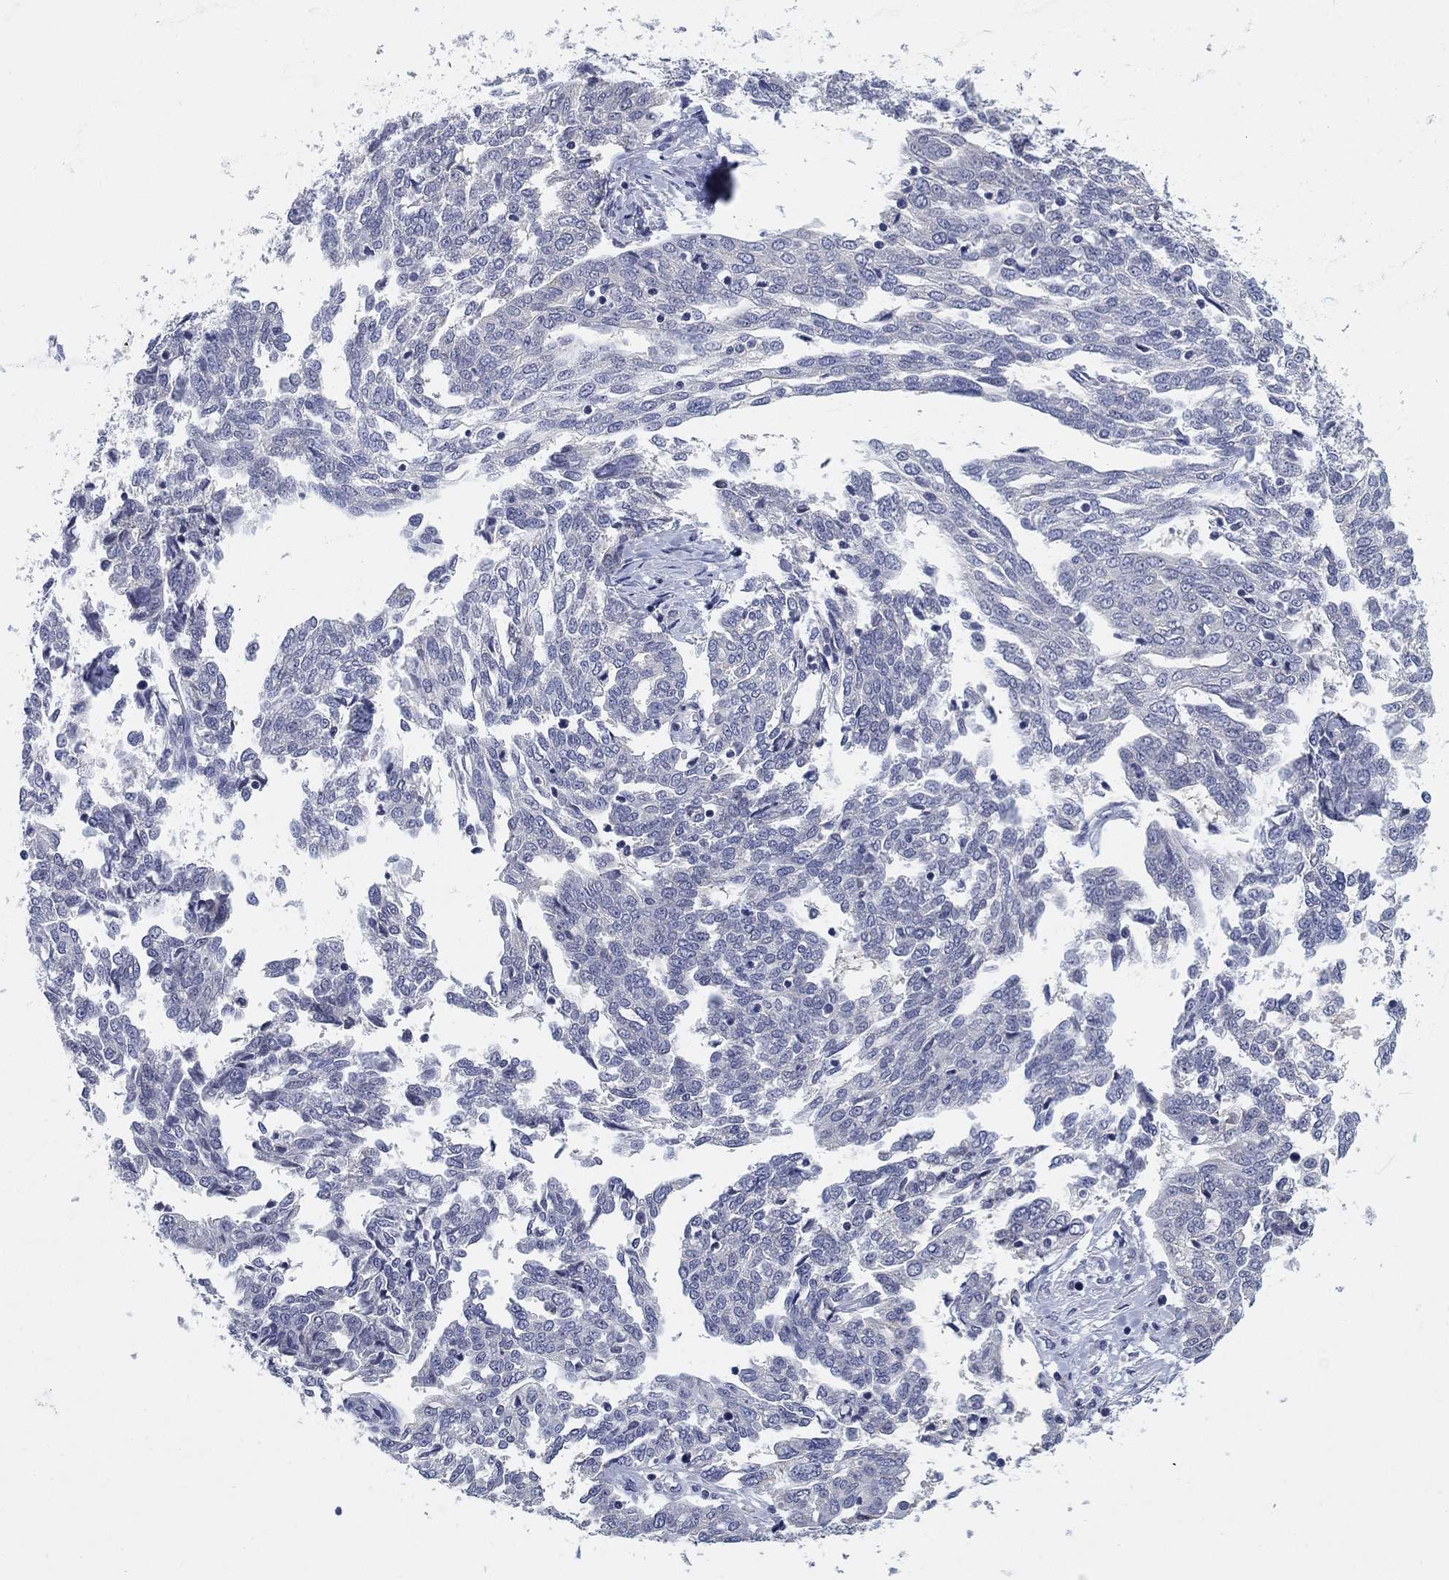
{"staining": {"intensity": "negative", "quantity": "none", "location": "none"}, "tissue": "ovarian cancer", "cell_type": "Tumor cells", "image_type": "cancer", "snomed": [{"axis": "morphology", "description": "Cystadenocarcinoma, serous, NOS"}, {"axis": "topography", "description": "Ovary"}], "caption": "A high-resolution image shows immunohistochemistry staining of ovarian serous cystadenocarcinoma, which shows no significant positivity in tumor cells. (DAB immunohistochemistry, high magnification).", "gene": "CLUL1", "patient": {"sex": "female", "age": 67}}